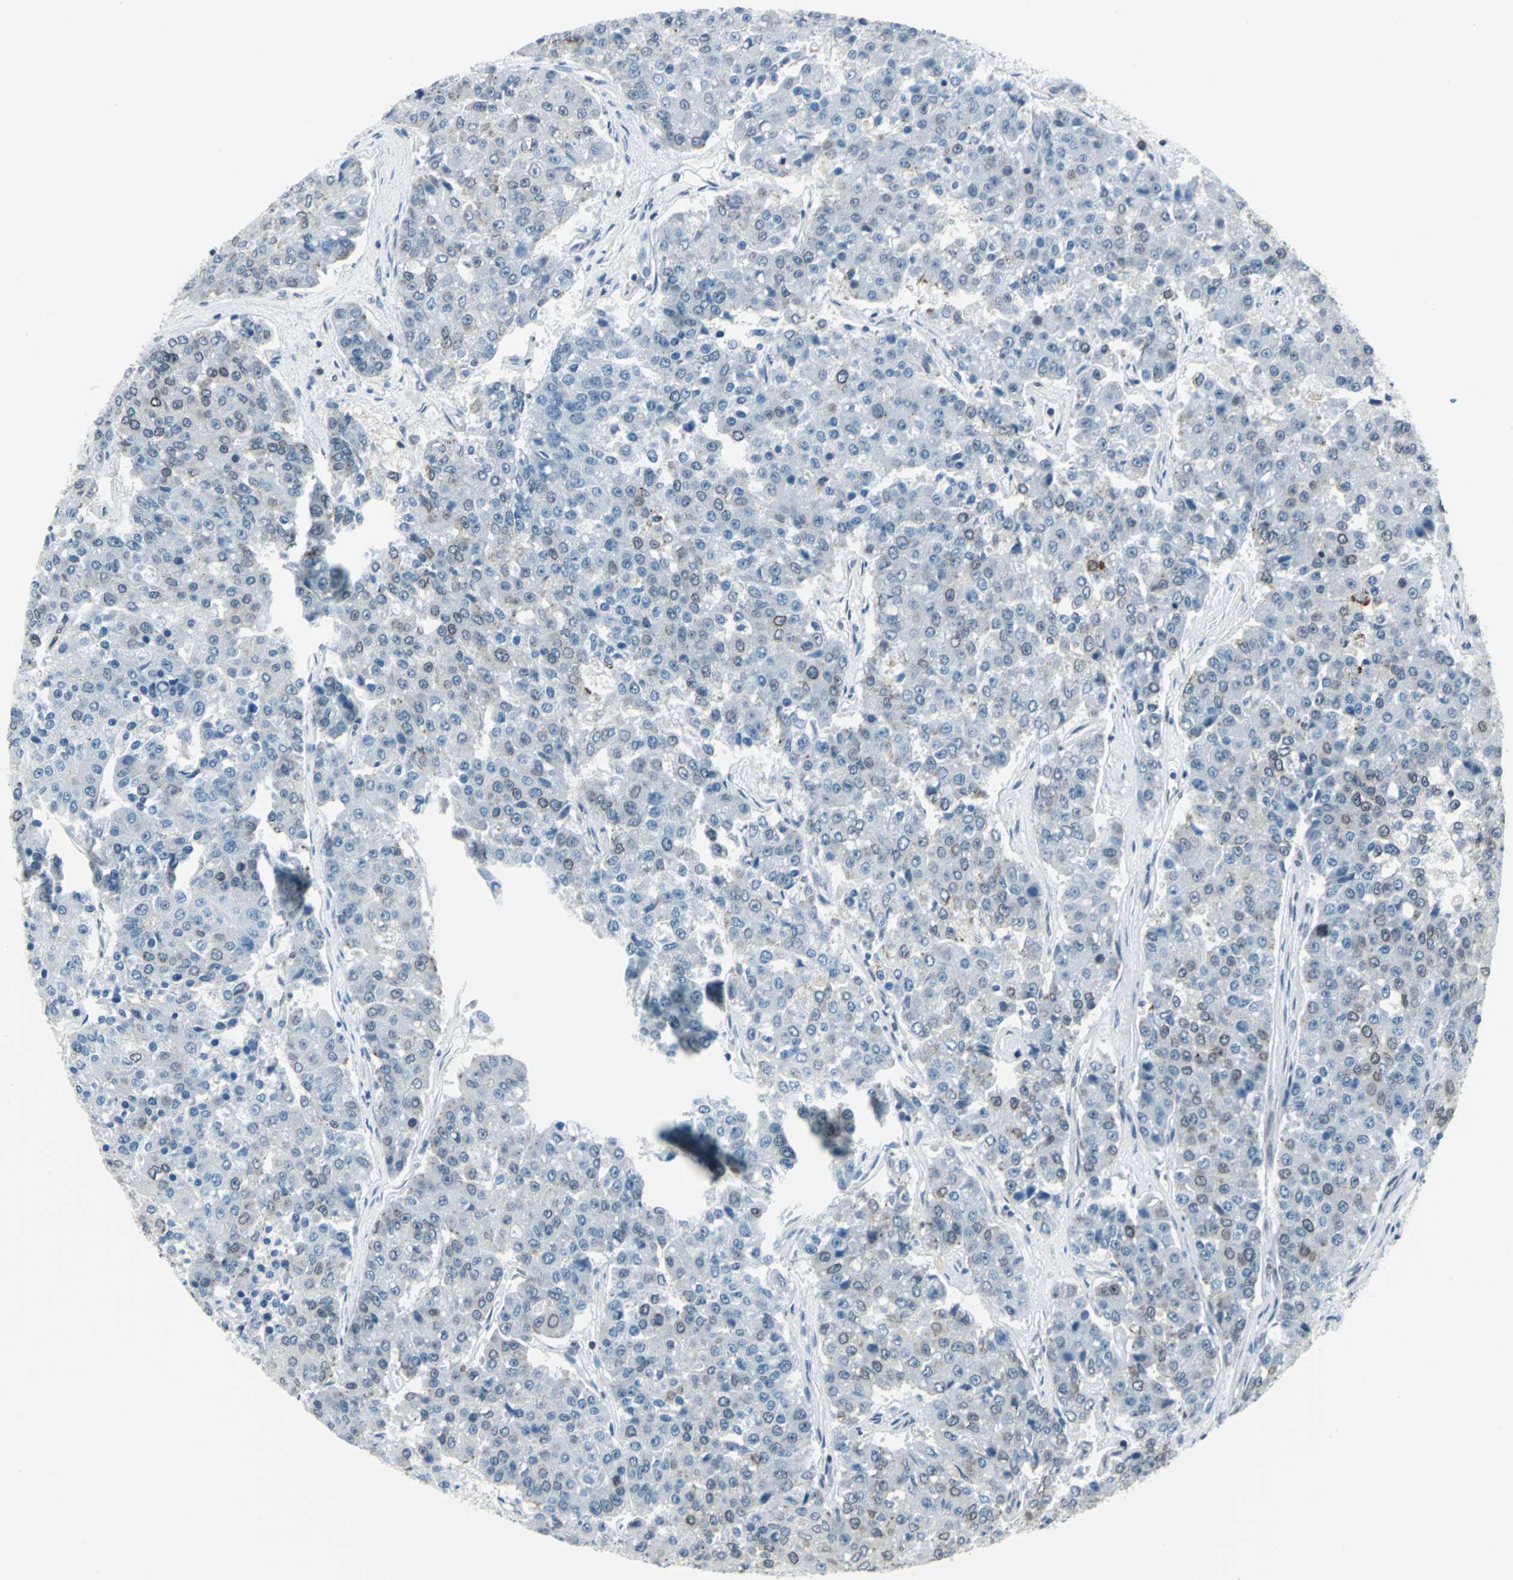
{"staining": {"intensity": "negative", "quantity": "none", "location": "none"}, "tissue": "pancreatic cancer", "cell_type": "Tumor cells", "image_type": "cancer", "snomed": [{"axis": "morphology", "description": "Adenocarcinoma, NOS"}, {"axis": "topography", "description": "Pancreas"}], "caption": "This micrograph is of pancreatic cancer stained with immunohistochemistry (IHC) to label a protein in brown with the nuclei are counter-stained blue. There is no expression in tumor cells. (Stains: DAB (3,3'-diaminobenzidine) immunohistochemistry with hematoxylin counter stain, Microscopy: brightfield microscopy at high magnification).", "gene": "SNUPN", "patient": {"sex": "male", "age": 50}}